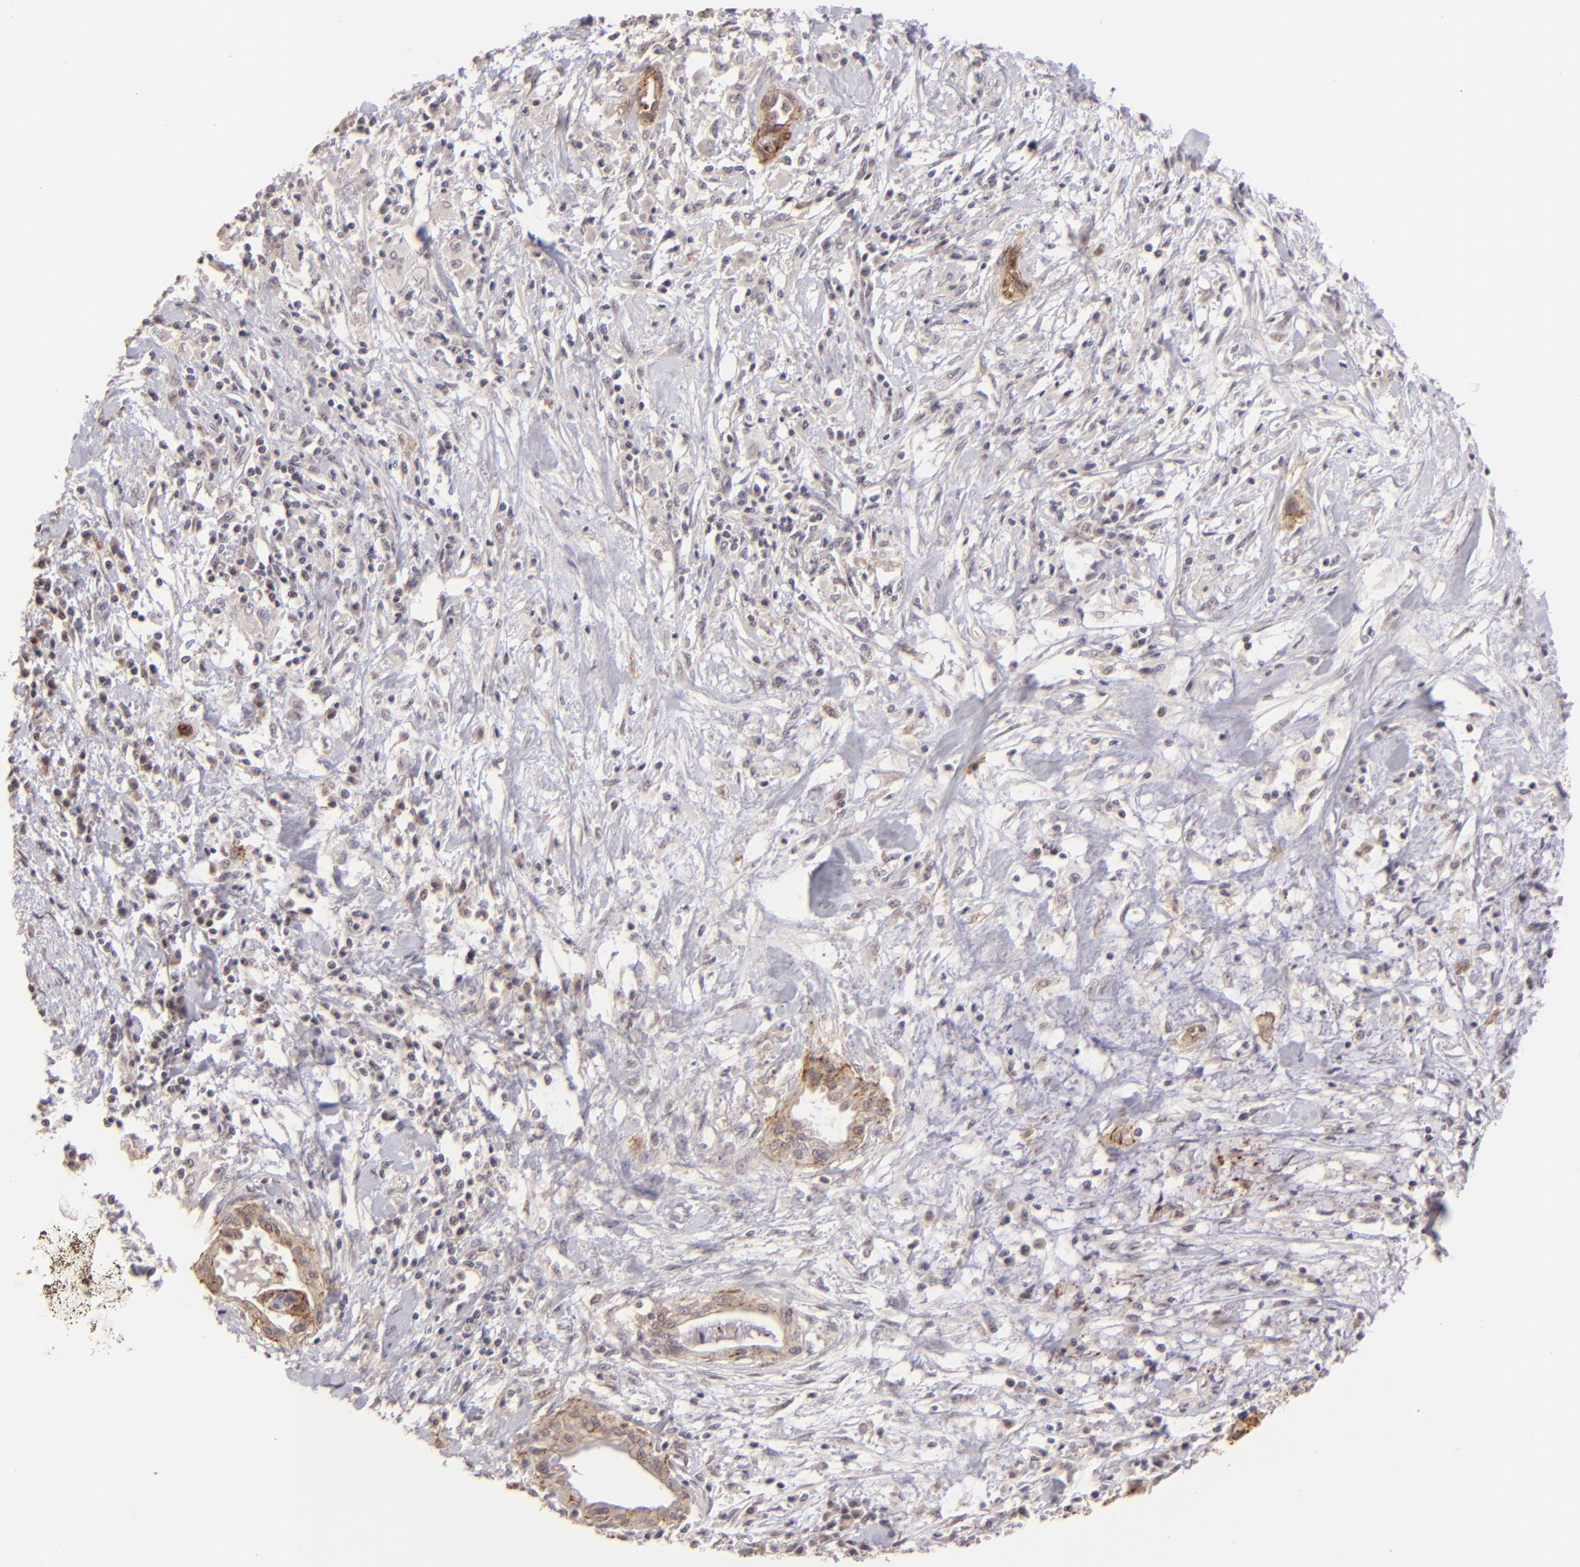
{"staining": {"intensity": "moderate", "quantity": ">75%", "location": "cytoplasmic/membranous"}, "tissue": "pancreatic cancer", "cell_type": "Tumor cells", "image_type": "cancer", "snomed": [{"axis": "morphology", "description": "Adenocarcinoma, NOS"}, {"axis": "topography", "description": "Pancreas"}], "caption": "Immunohistochemistry (IHC) micrograph of neoplastic tissue: pancreatic cancer (adenocarcinoma) stained using IHC shows medium levels of moderate protein expression localized specifically in the cytoplasmic/membranous of tumor cells, appearing as a cytoplasmic/membranous brown color.", "gene": "CLDN1", "patient": {"sex": "female", "age": 64}}